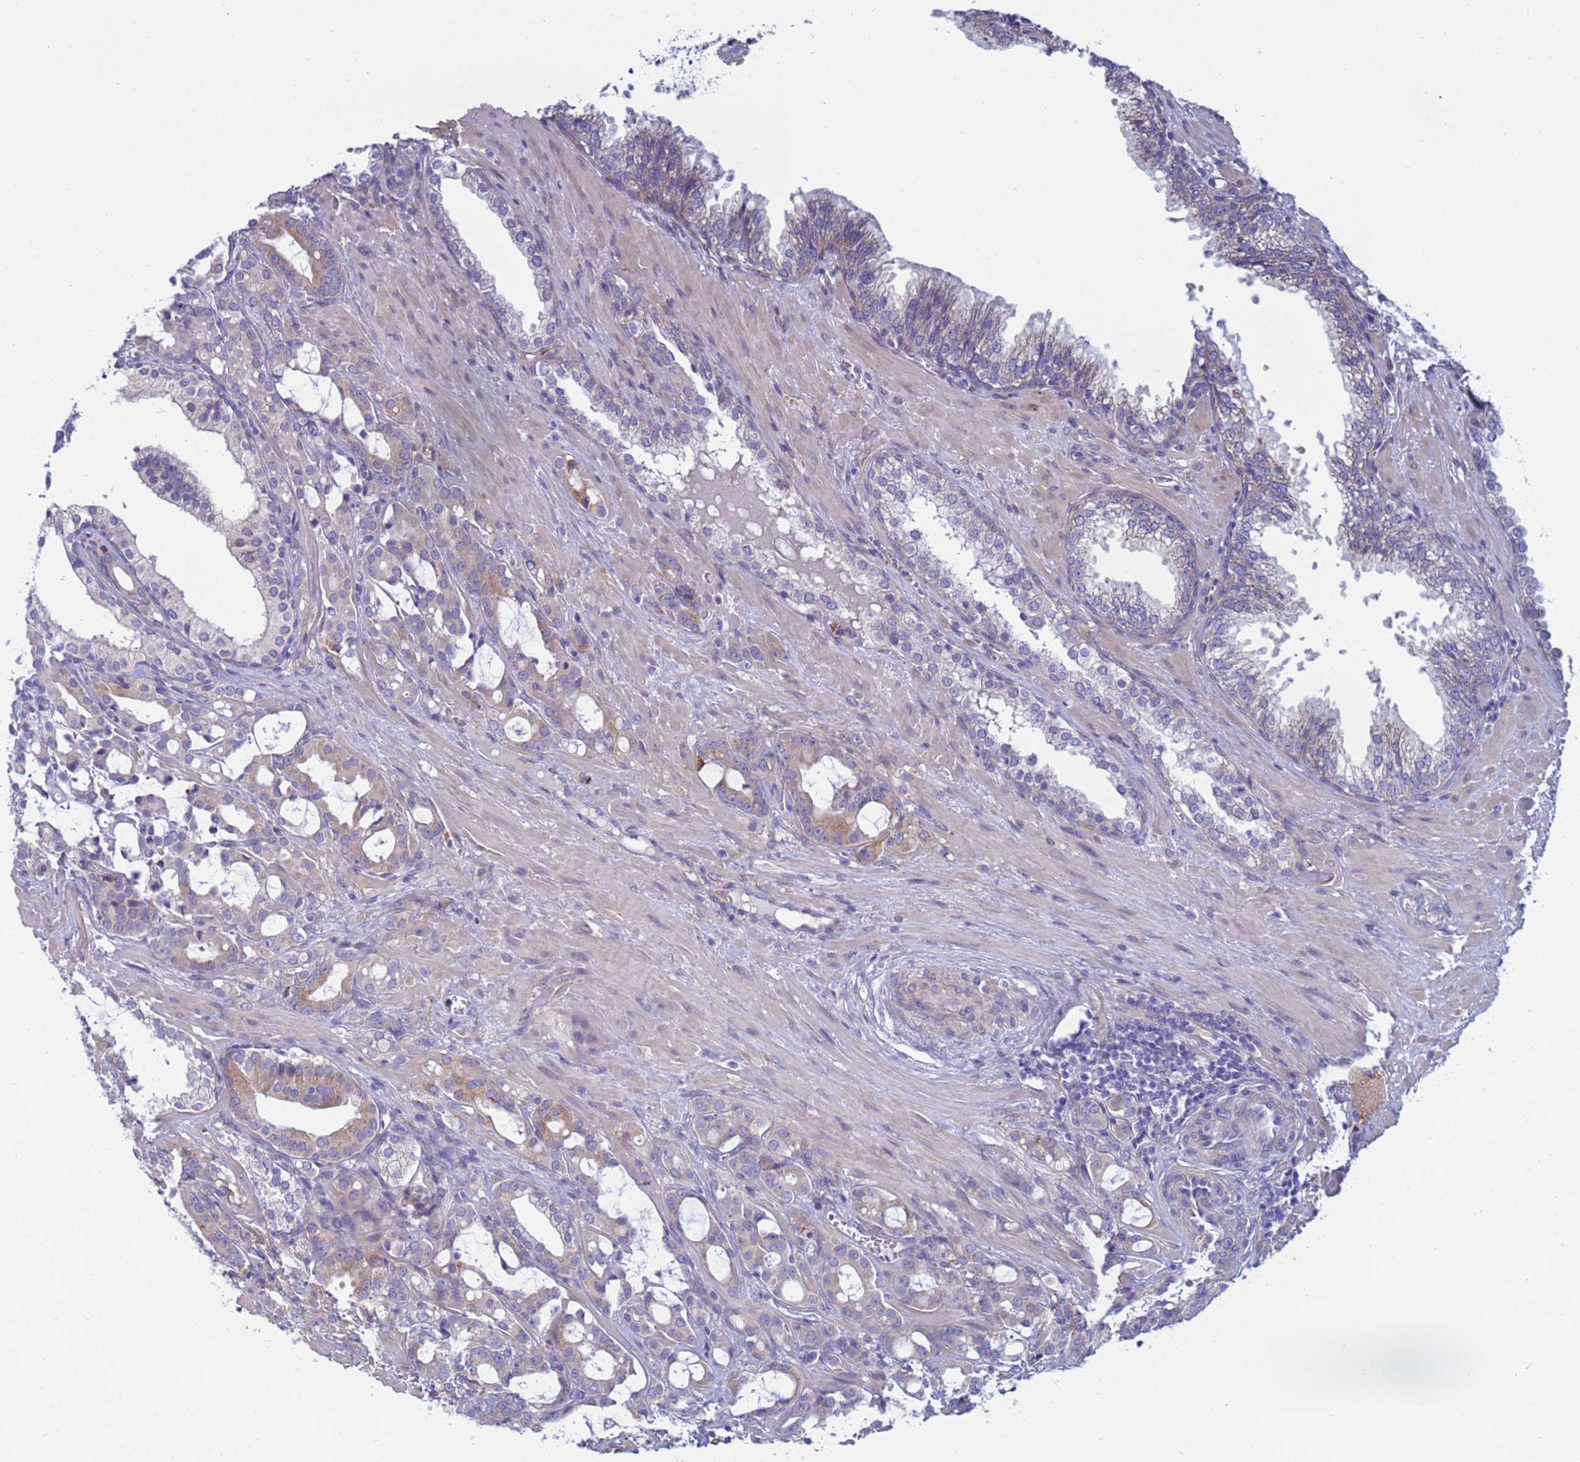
{"staining": {"intensity": "weak", "quantity": "<25%", "location": "cytoplasmic/membranous"}, "tissue": "prostate cancer", "cell_type": "Tumor cells", "image_type": "cancer", "snomed": [{"axis": "morphology", "description": "Adenocarcinoma, High grade"}, {"axis": "topography", "description": "Prostate"}], "caption": "Adenocarcinoma (high-grade) (prostate) stained for a protein using immunohistochemistry demonstrates no expression tumor cells.", "gene": "TRPC6", "patient": {"sex": "male", "age": 72}}